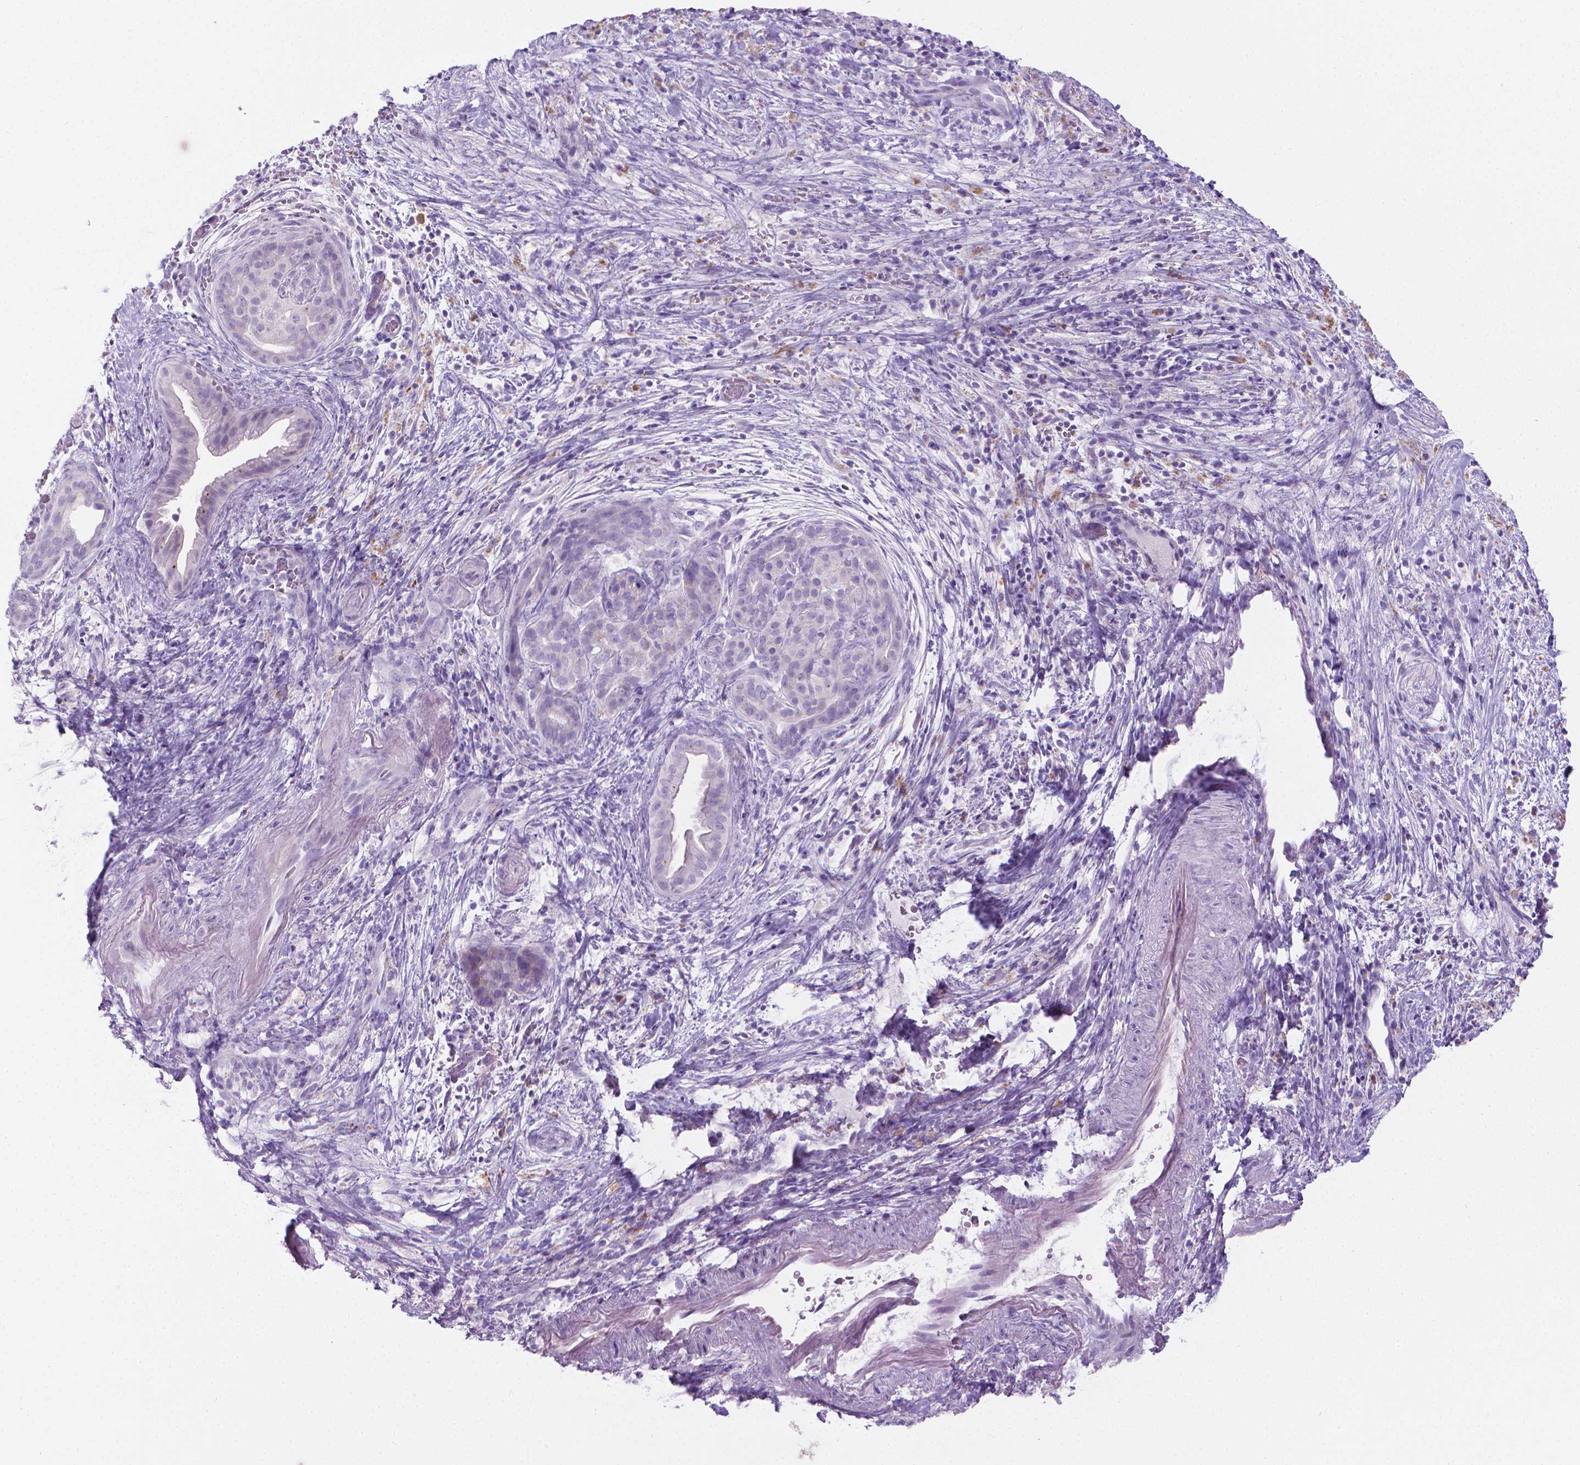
{"staining": {"intensity": "negative", "quantity": "none", "location": "none"}, "tissue": "pancreatic cancer", "cell_type": "Tumor cells", "image_type": "cancer", "snomed": [{"axis": "morphology", "description": "Adenocarcinoma, NOS"}, {"axis": "topography", "description": "Pancreas"}], "caption": "The histopathology image shows no staining of tumor cells in pancreatic cancer (adenocarcinoma).", "gene": "SPAG6", "patient": {"sex": "male", "age": 44}}